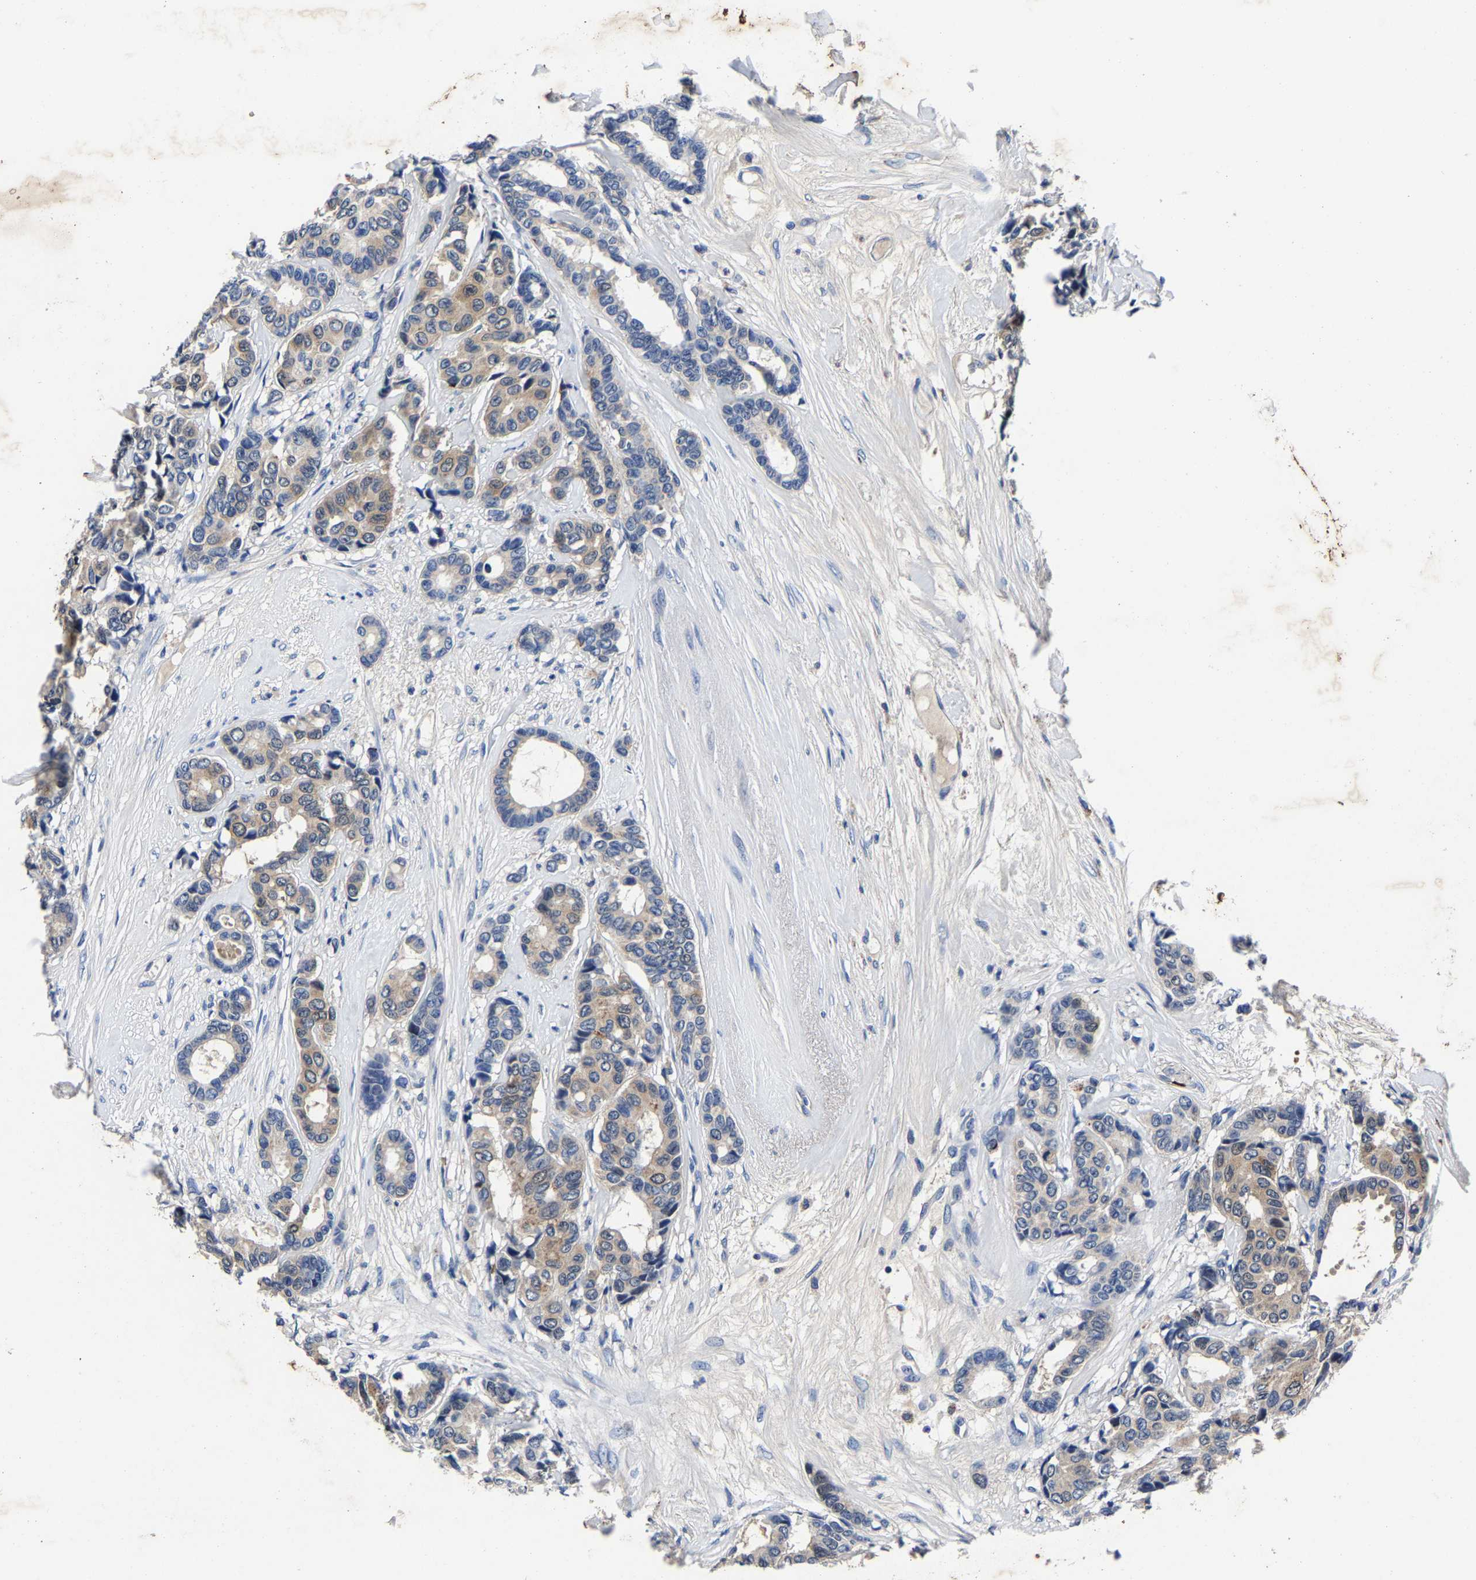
{"staining": {"intensity": "weak", "quantity": "<25%", "location": "cytoplasmic/membranous"}, "tissue": "breast cancer", "cell_type": "Tumor cells", "image_type": "cancer", "snomed": [{"axis": "morphology", "description": "Duct carcinoma"}, {"axis": "topography", "description": "Breast"}], "caption": "A micrograph of human breast cancer is negative for staining in tumor cells.", "gene": "PSPH", "patient": {"sex": "female", "age": 87}}